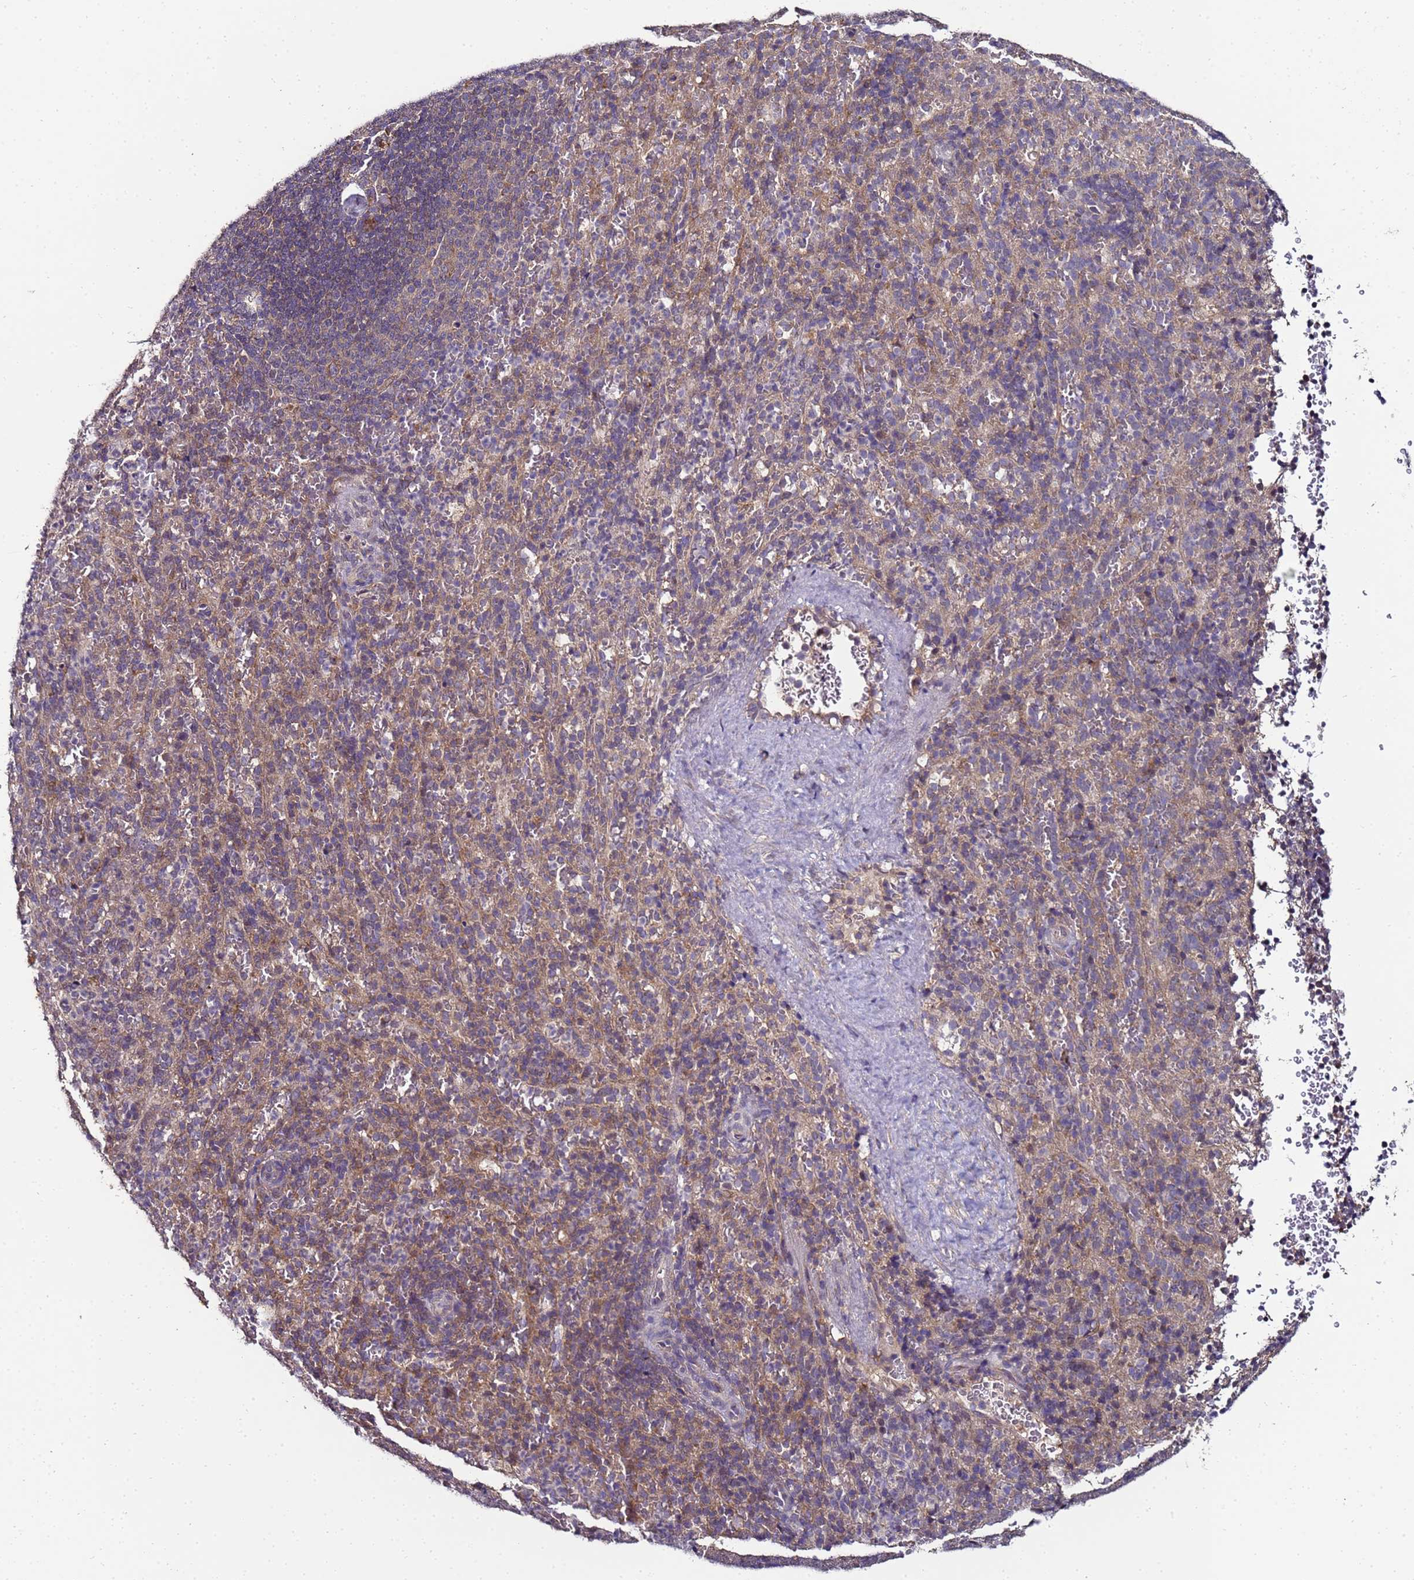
{"staining": {"intensity": "moderate", "quantity": "<25%", "location": "cytoplasmic/membranous"}, "tissue": "spleen", "cell_type": "Cells in red pulp", "image_type": "normal", "snomed": [{"axis": "morphology", "description": "Normal tissue, NOS"}, {"axis": "topography", "description": "Spleen"}], "caption": "Immunohistochemistry (IHC) image of benign spleen stained for a protein (brown), which demonstrates low levels of moderate cytoplasmic/membranous staining in about <25% of cells in red pulp.", "gene": "ANKRD17", "patient": {"sex": "female", "age": 21}}